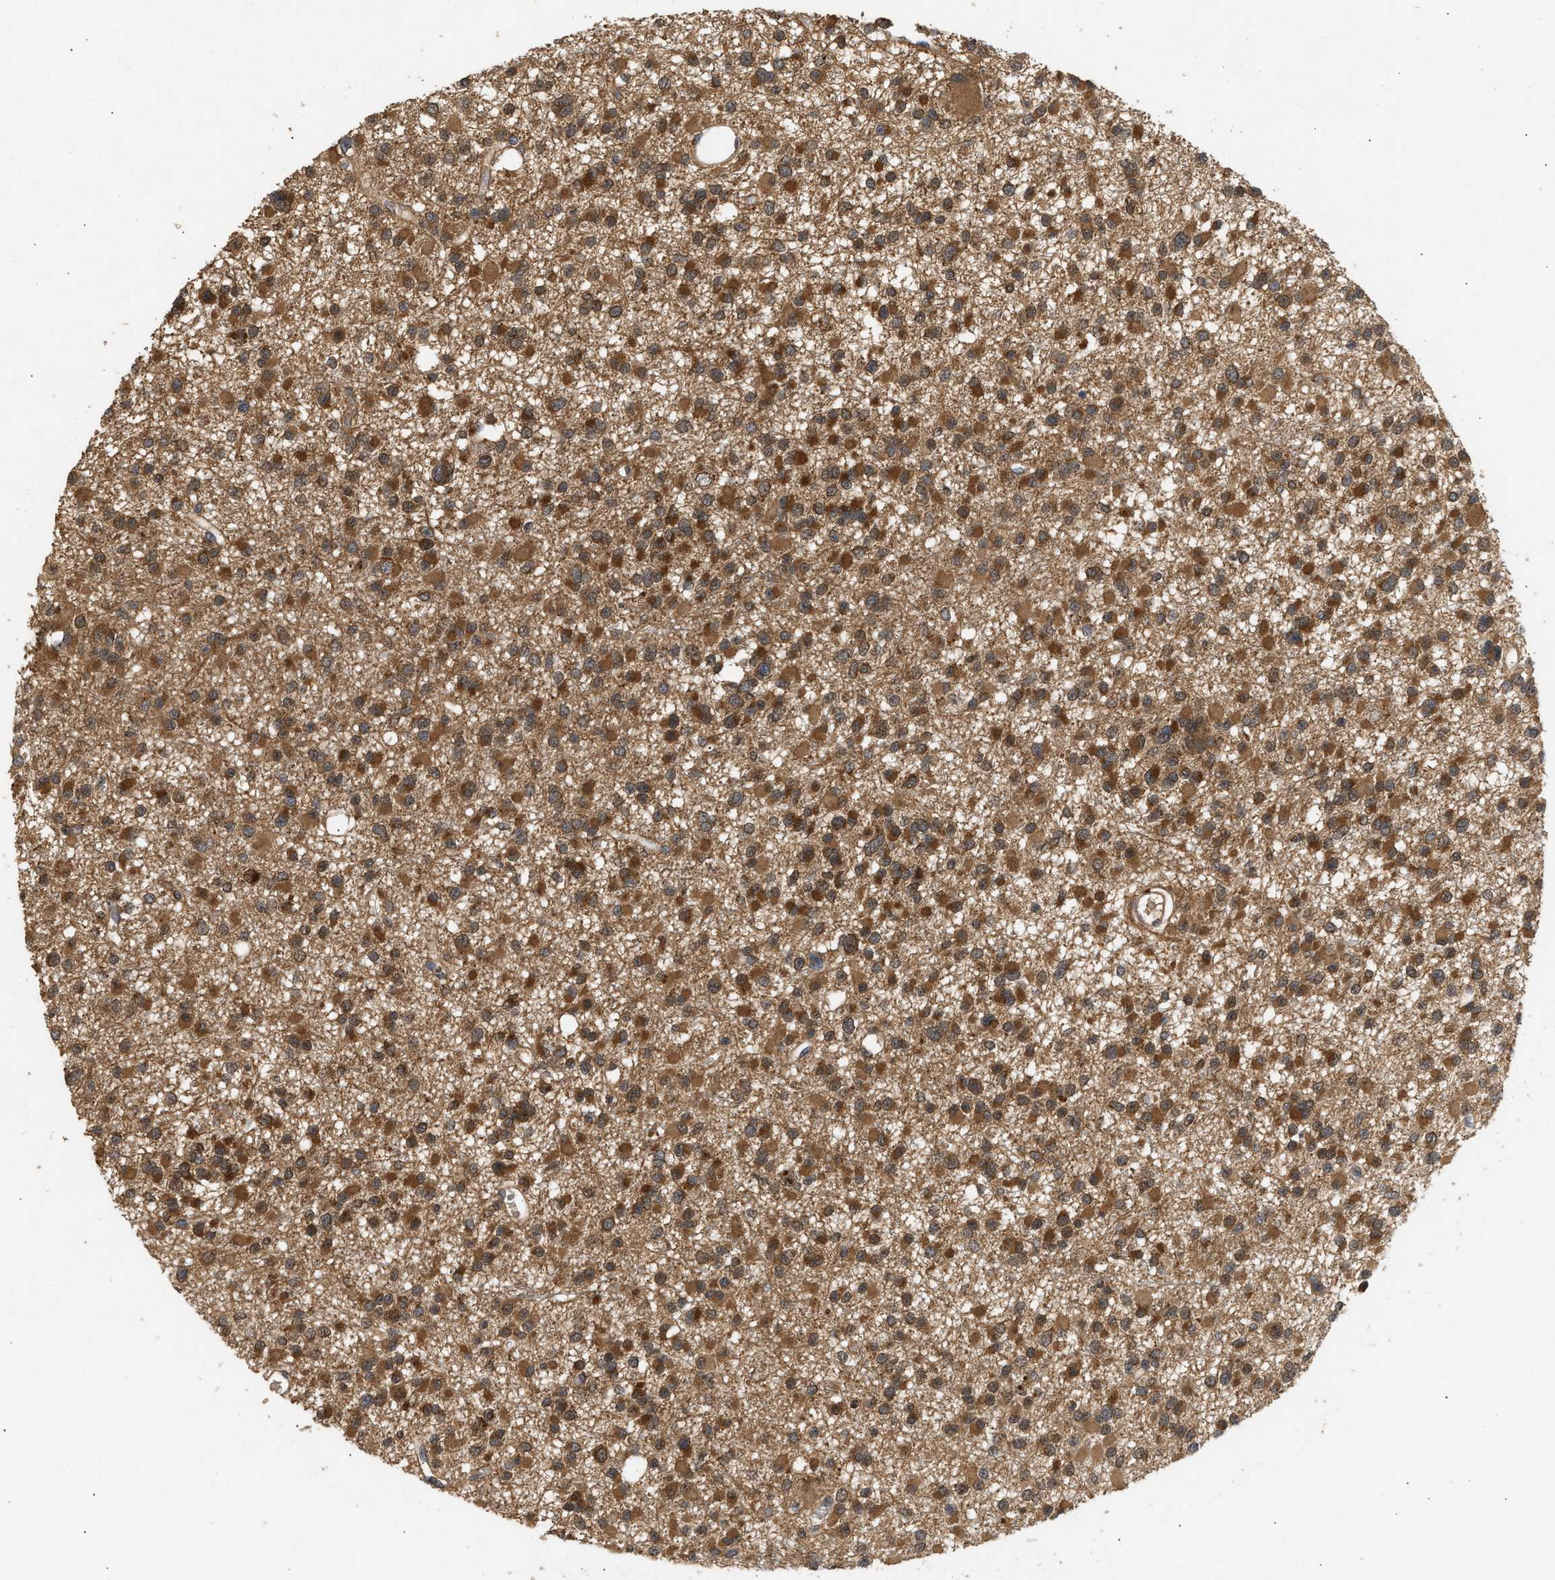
{"staining": {"intensity": "moderate", "quantity": ">75%", "location": "cytoplasmic/membranous"}, "tissue": "glioma", "cell_type": "Tumor cells", "image_type": "cancer", "snomed": [{"axis": "morphology", "description": "Glioma, malignant, Low grade"}, {"axis": "topography", "description": "Brain"}], "caption": "Approximately >75% of tumor cells in glioma demonstrate moderate cytoplasmic/membranous protein staining as visualized by brown immunohistochemical staining.", "gene": "FITM1", "patient": {"sex": "female", "age": 22}}